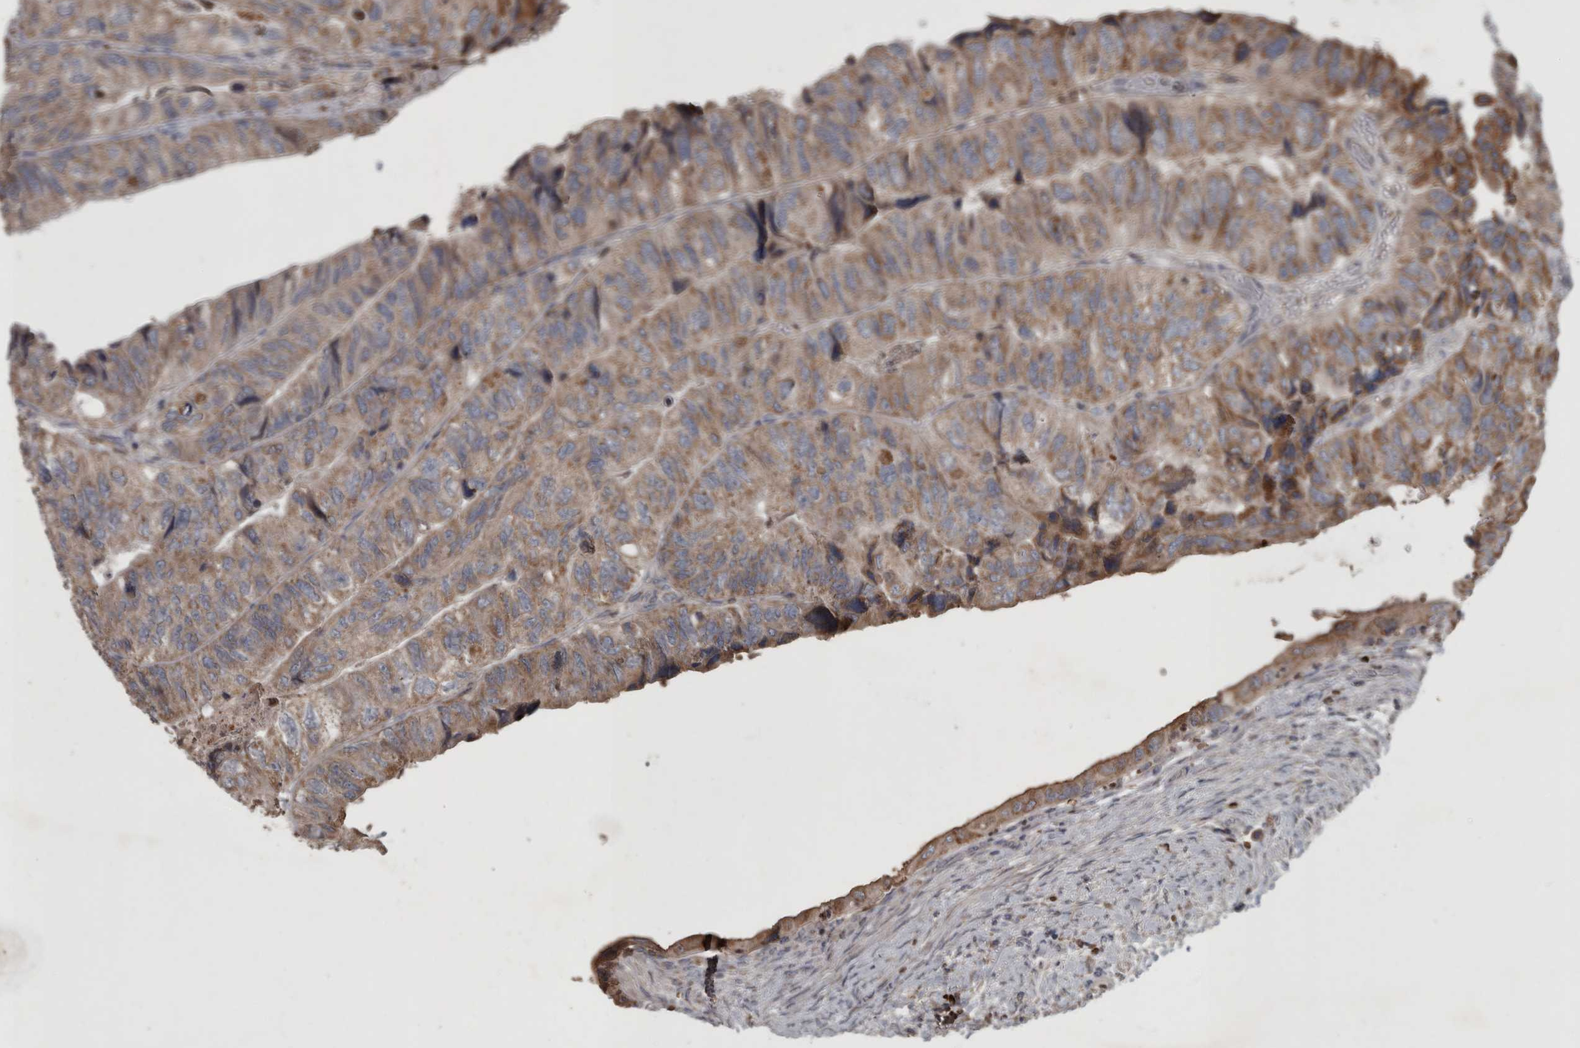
{"staining": {"intensity": "weak", "quantity": ">75%", "location": "cytoplasmic/membranous"}, "tissue": "colorectal cancer", "cell_type": "Tumor cells", "image_type": "cancer", "snomed": [{"axis": "morphology", "description": "Adenocarcinoma, NOS"}, {"axis": "topography", "description": "Rectum"}], "caption": "Tumor cells exhibit low levels of weak cytoplasmic/membranous expression in about >75% of cells in human adenocarcinoma (colorectal).", "gene": "PPP1R3C", "patient": {"sex": "male", "age": 63}}